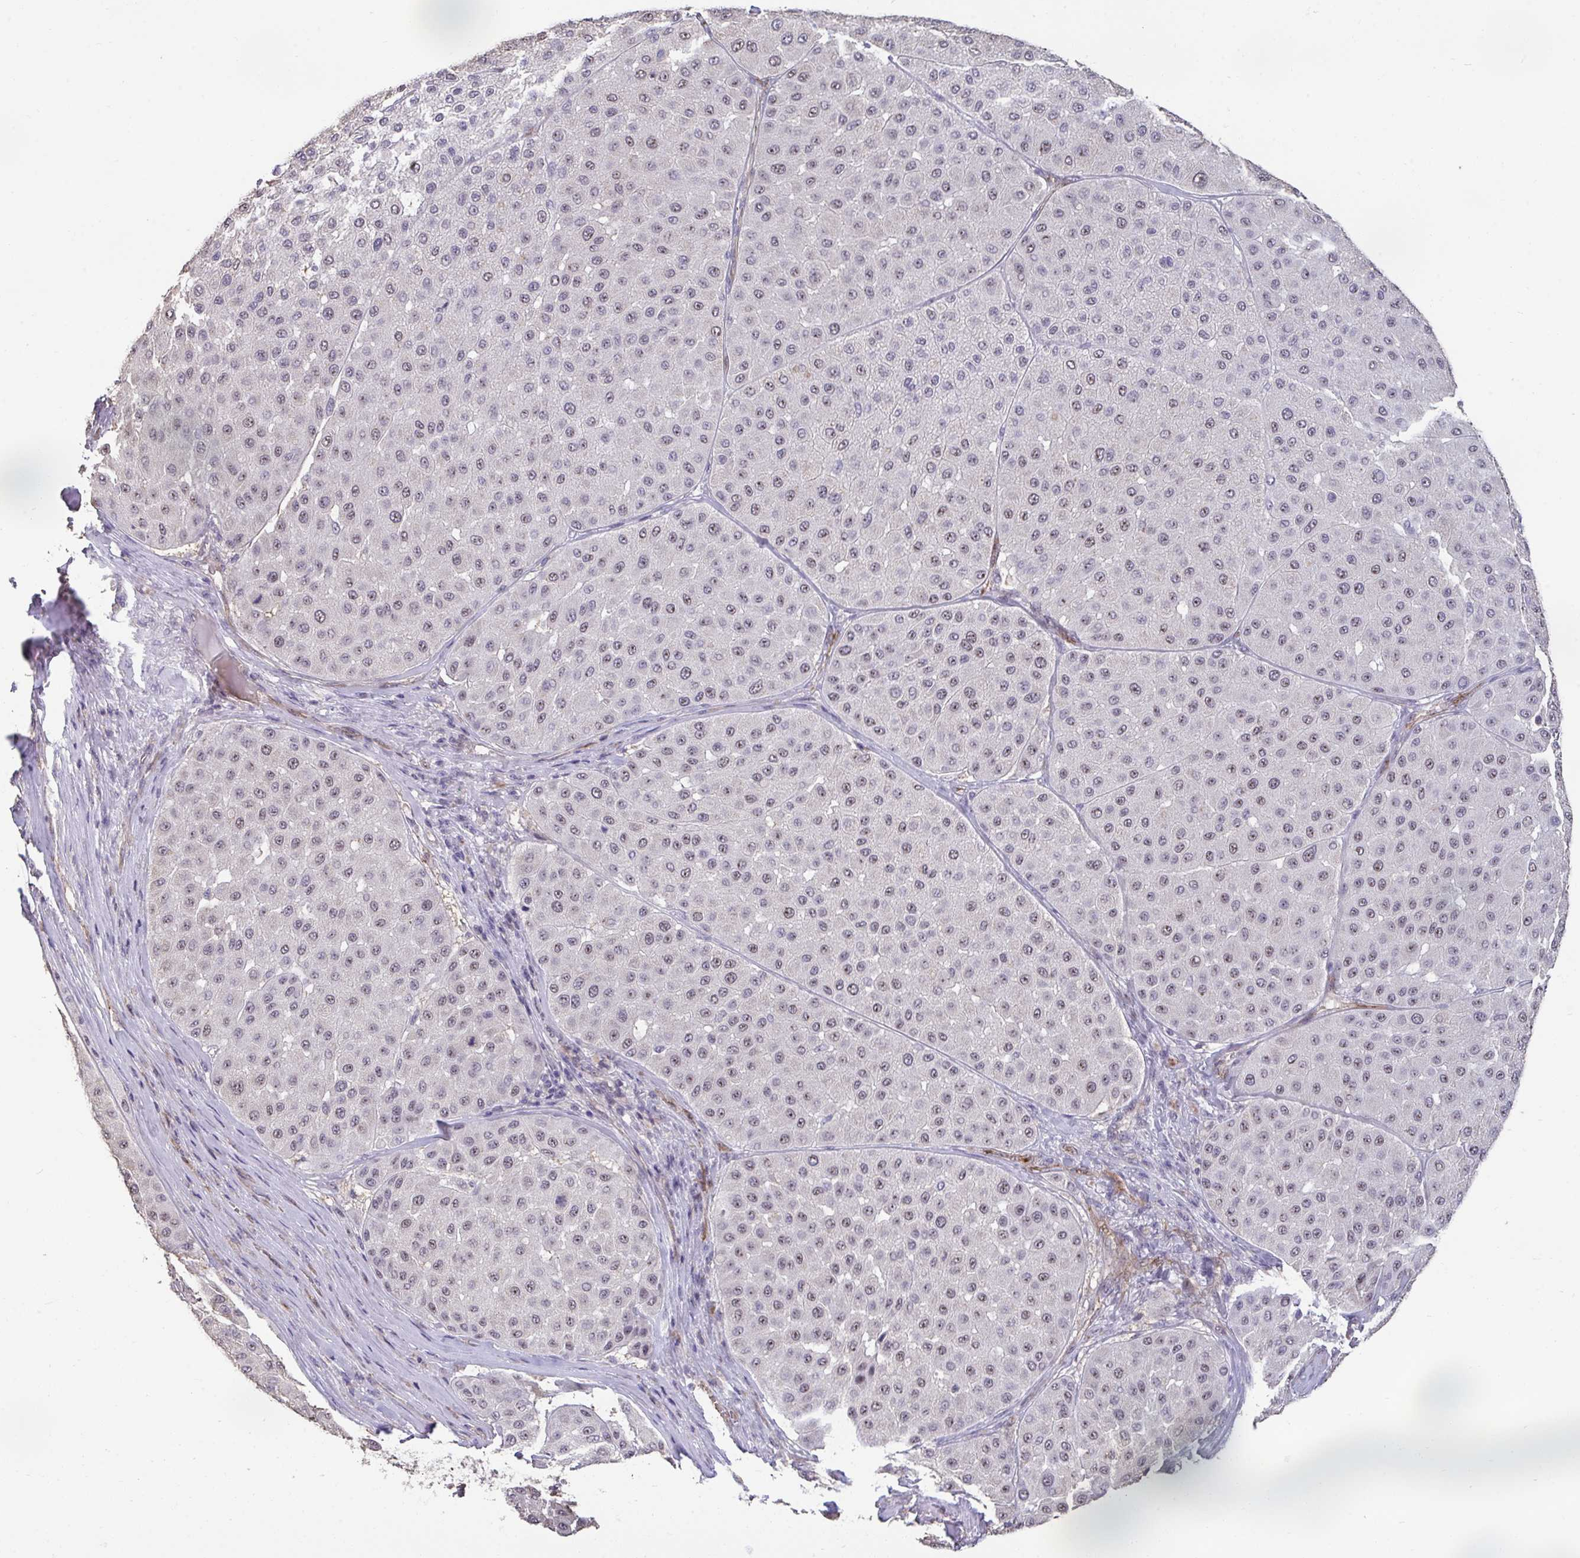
{"staining": {"intensity": "weak", "quantity": ">75%", "location": "nuclear"}, "tissue": "melanoma", "cell_type": "Tumor cells", "image_type": "cancer", "snomed": [{"axis": "morphology", "description": "Malignant melanoma, Metastatic site"}, {"axis": "topography", "description": "Smooth muscle"}], "caption": "A low amount of weak nuclear positivity is seen in approximately >75% of tumor cells in malignant melanoma (metastatic site) tissue. The staining was performed using DAB to visualize the protein expression in brown, while the nuclei were stained in blue with hematoxylin (Magnification: 20x).", "gene": "SENP3", "patient": {"sex": "male", "age": 41}}